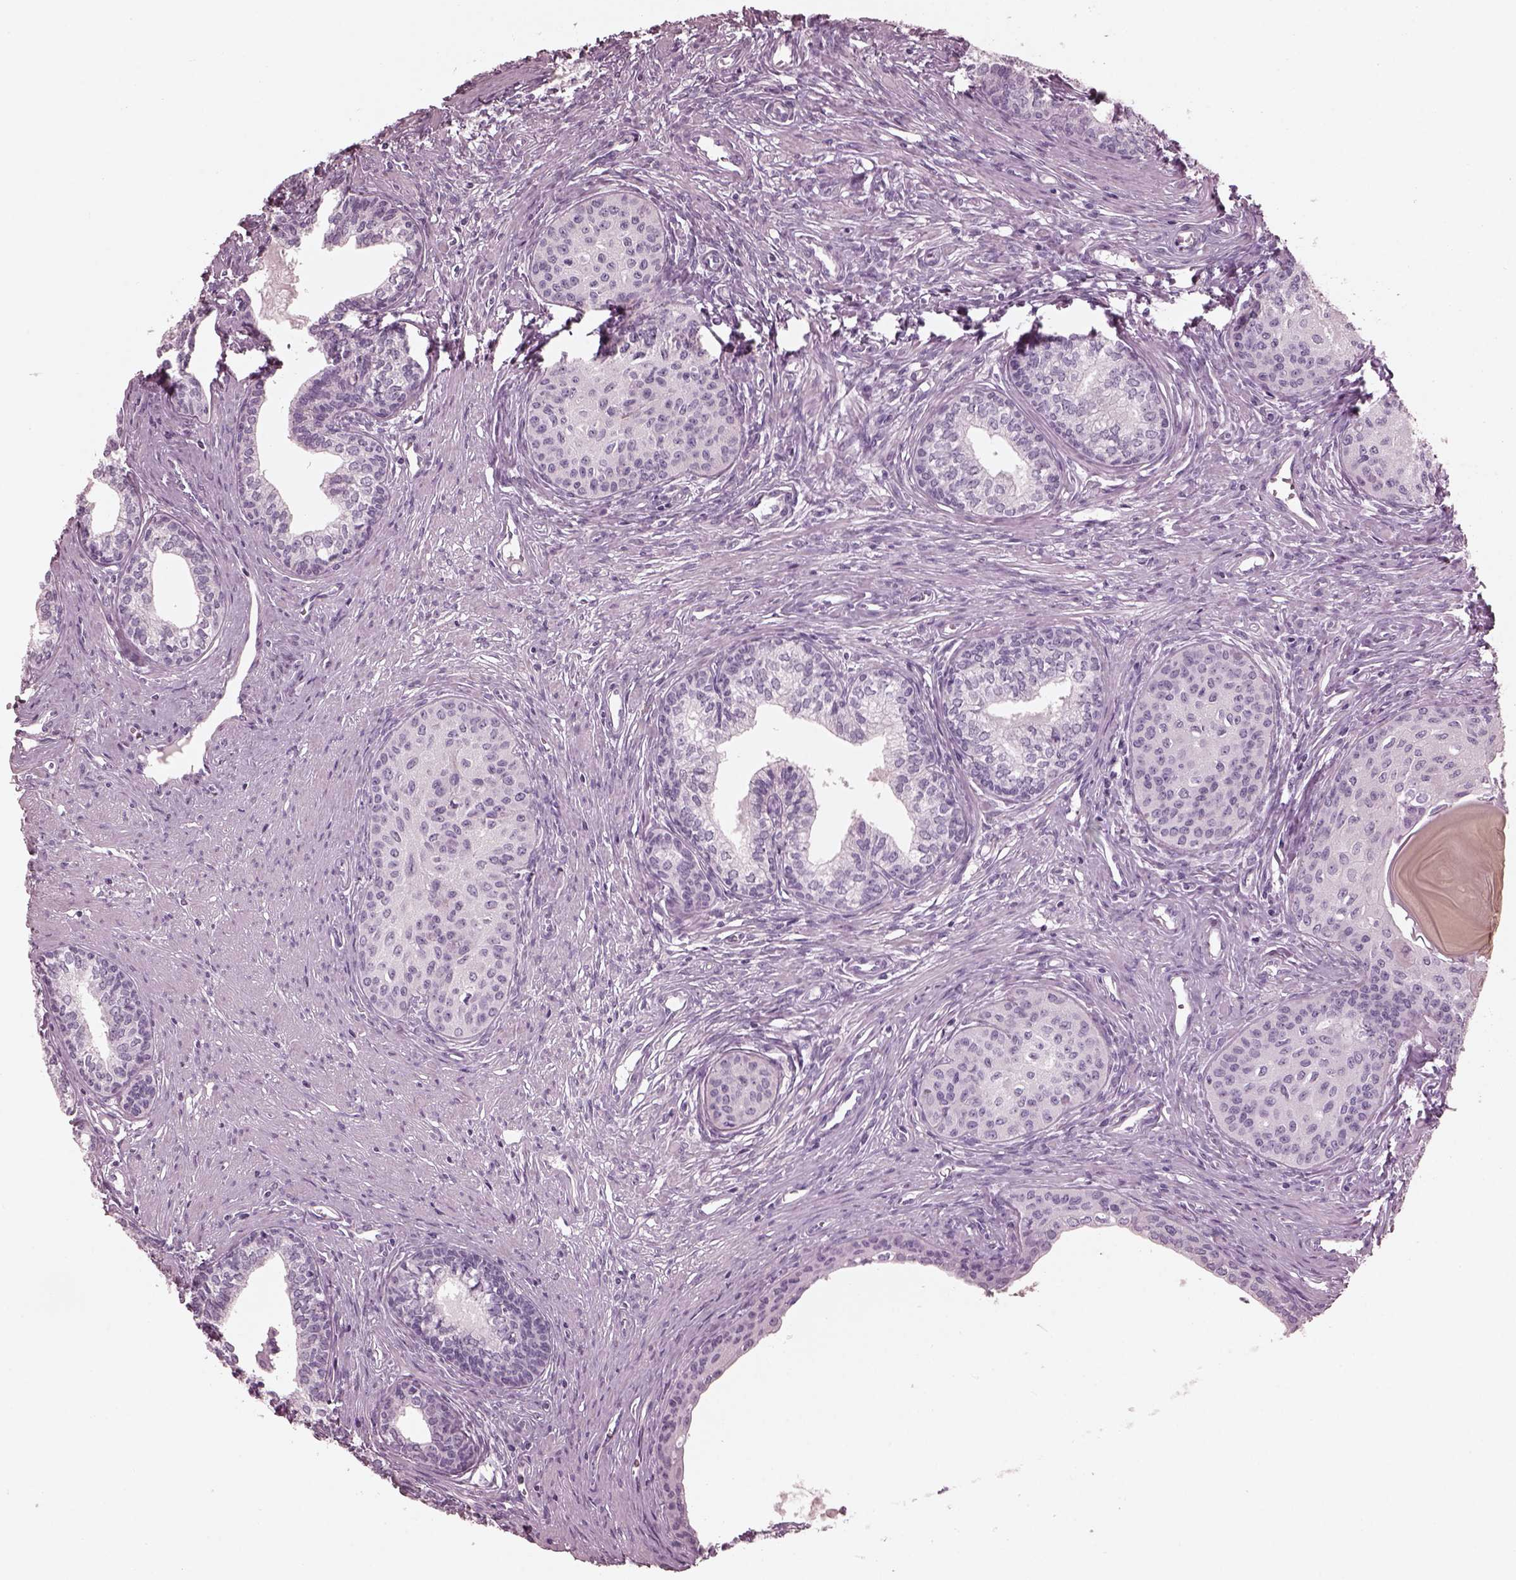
{"staining": {"intensity": "negative", "quantity": "none", "location": "none"}, "tissue": "prostate", "cell_type": "Glandular cells", "image_type": "normal", "snomed": [{"axis": "morphology", "description": "Normal tissue, NOS"}, {"axis": "topography", "description": "Prostate"}], "caption": "IHC micrograph of normal human prostate stained for a protein (brown), which reveals no staining in glandular cells.", "gene": "FABP9", "patient": {"sex": "male", "age": 60}}